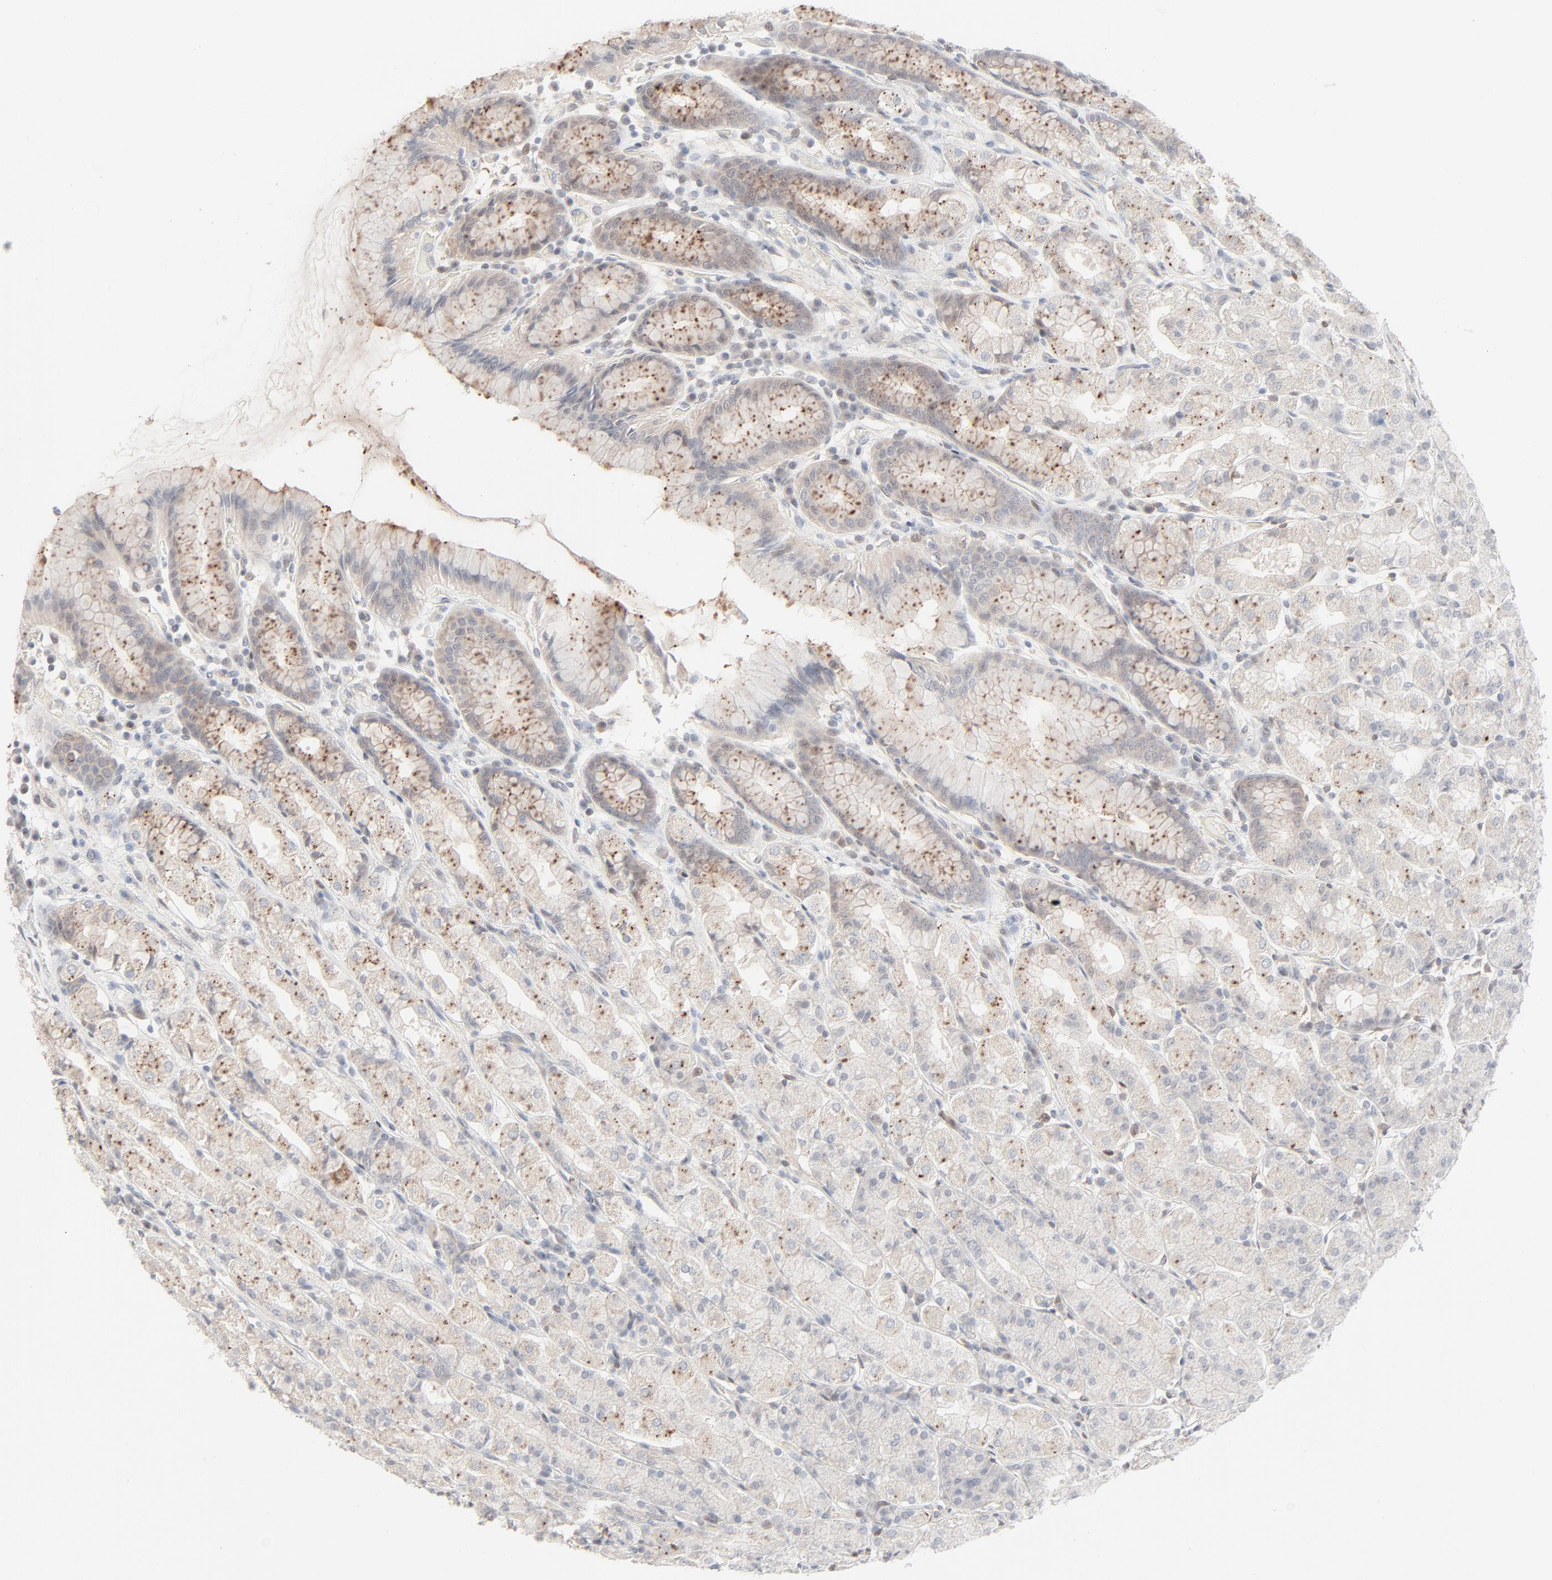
{"staining": {"intensity": "weak", "quantity": "<25%", "location": "cytoplasmic/membranous"}, "tissue": "stomach", "cell_type": "Glandular cells", "image_type": "normal", "snomed": [{"axis": "morphology", "description": "Normal tissue, NOS"}, {"axis": "topography", "description": "Stomach, upper"}], "caption": "Glandular cells are negative for protein expression in benign human stomach. (DAB (3,3'-diaminobenzidine) IHC visualized using brightfield microscopy, high magnification).", "gene": "LGALS2", "patient": {"sex": "male", "age": 68}}